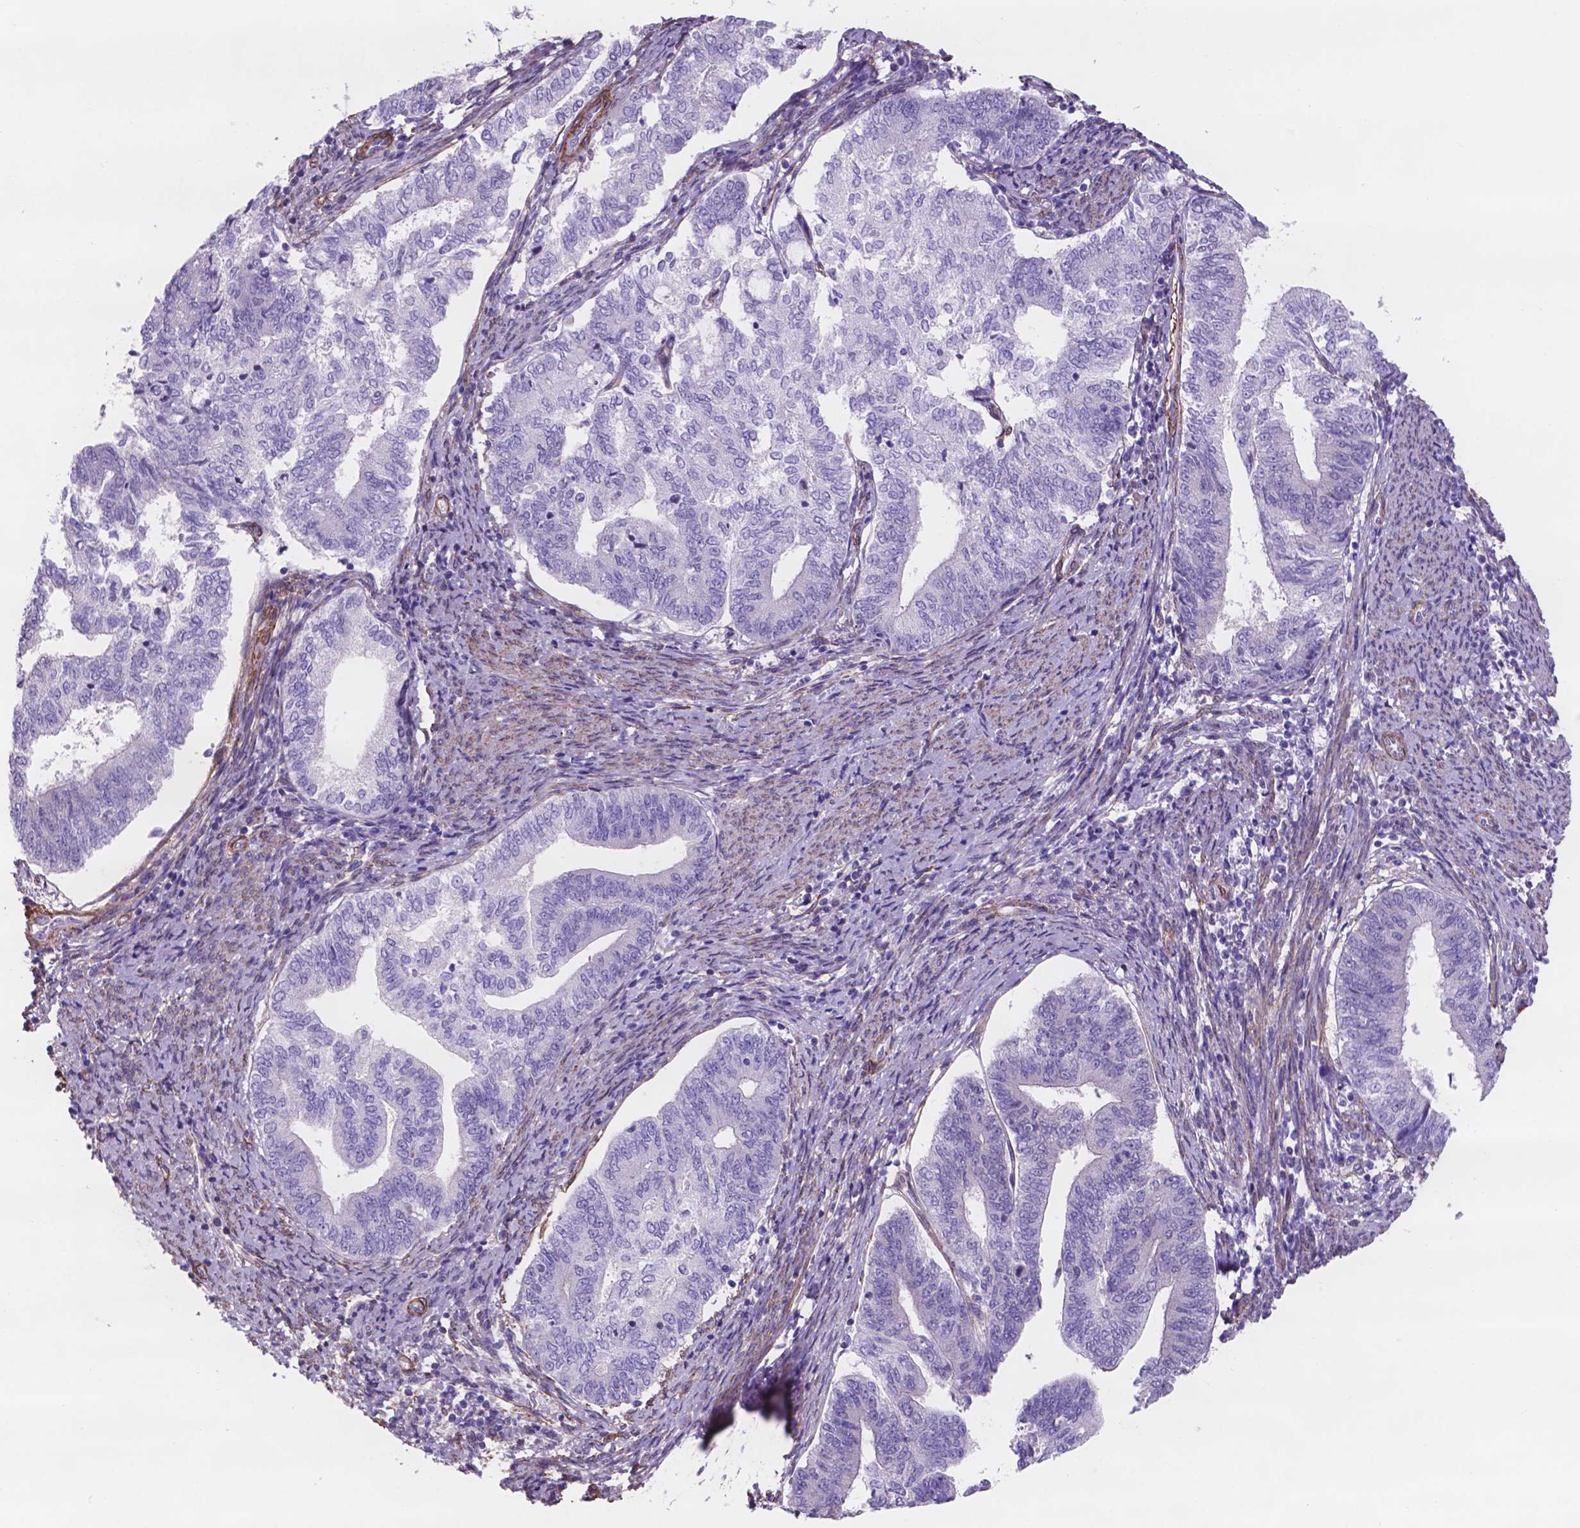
{"staining": {"intensity": "negative", "quantity": "none", "location": "none"}, "tissue": "endometrial cancer", "cell_type": "Tumor cells", "image_type": "cancer", "snomed": [{"axis": "morphology", "description": "Adenocarcinoma, NOS"}, {"axis": "topography", "description": "Endometrium"}], "caption": "Immunohistochemical staining of human endometrial cancer shows no significant staining in tumor cells.", "gene": "TOR2A", "patient": {"sex": "female", "age": 65}}